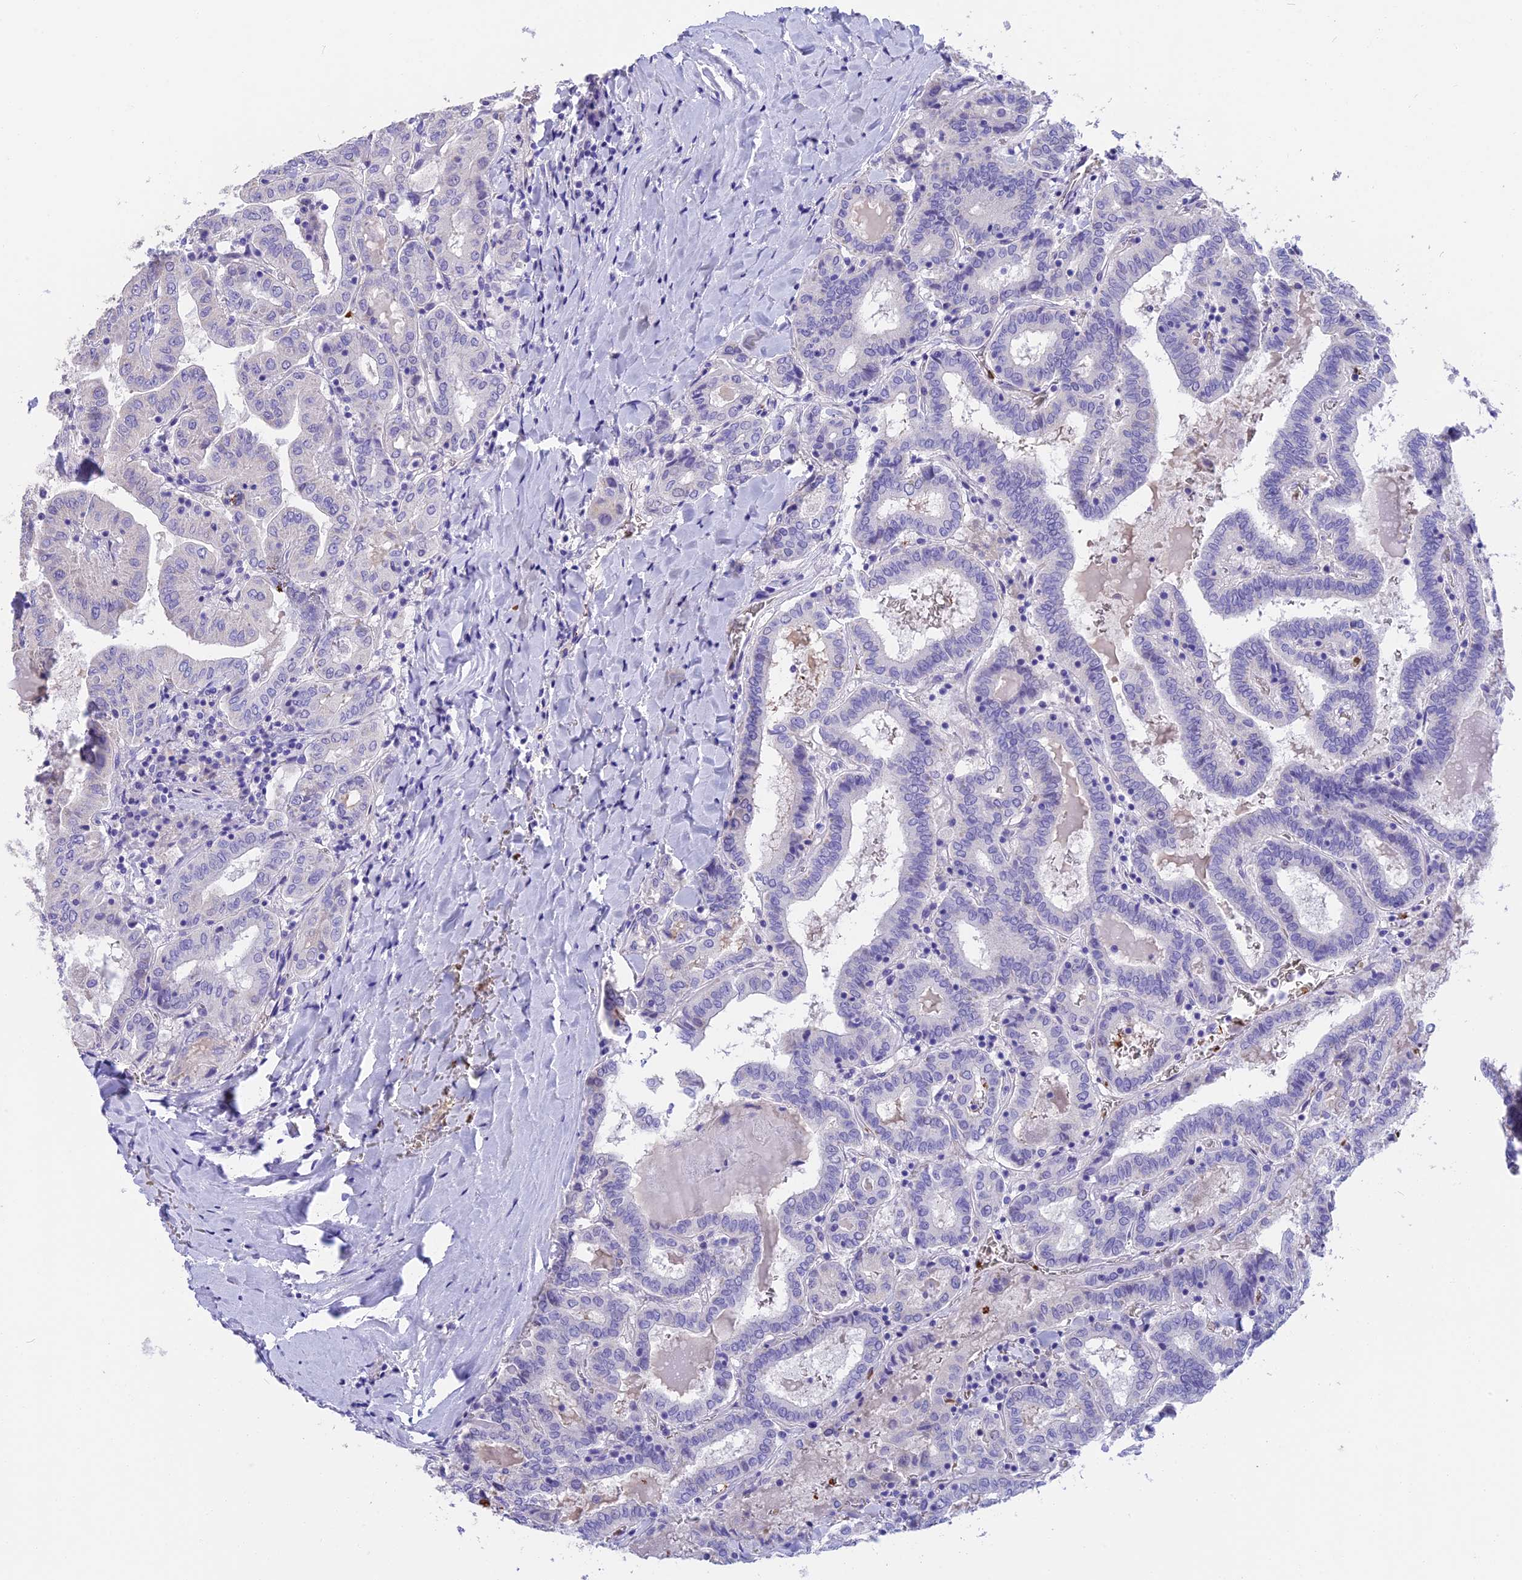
{"staining": {"intensity": "negative", "quantity": "none", "location": "none"}, "tissue": "thyroid cancer", "cell_type": "Tumor cells", "image_type": "cancer", "snomed": [{"axis": "morphology", "description": "Papillary adenocarcinoma, NOS"}, {"axis": "topography", "description": "Thyroid gland"}], "caption": "The micrograph exhibits no staining of tumor cells in thyroid cancer. (DAB (3,3'-diaminobenzidine) IHC visualized using brightfield microscopy, high magnification).", "gene": "TNNC2", "patient": {"sex": "female", "age": 72}}